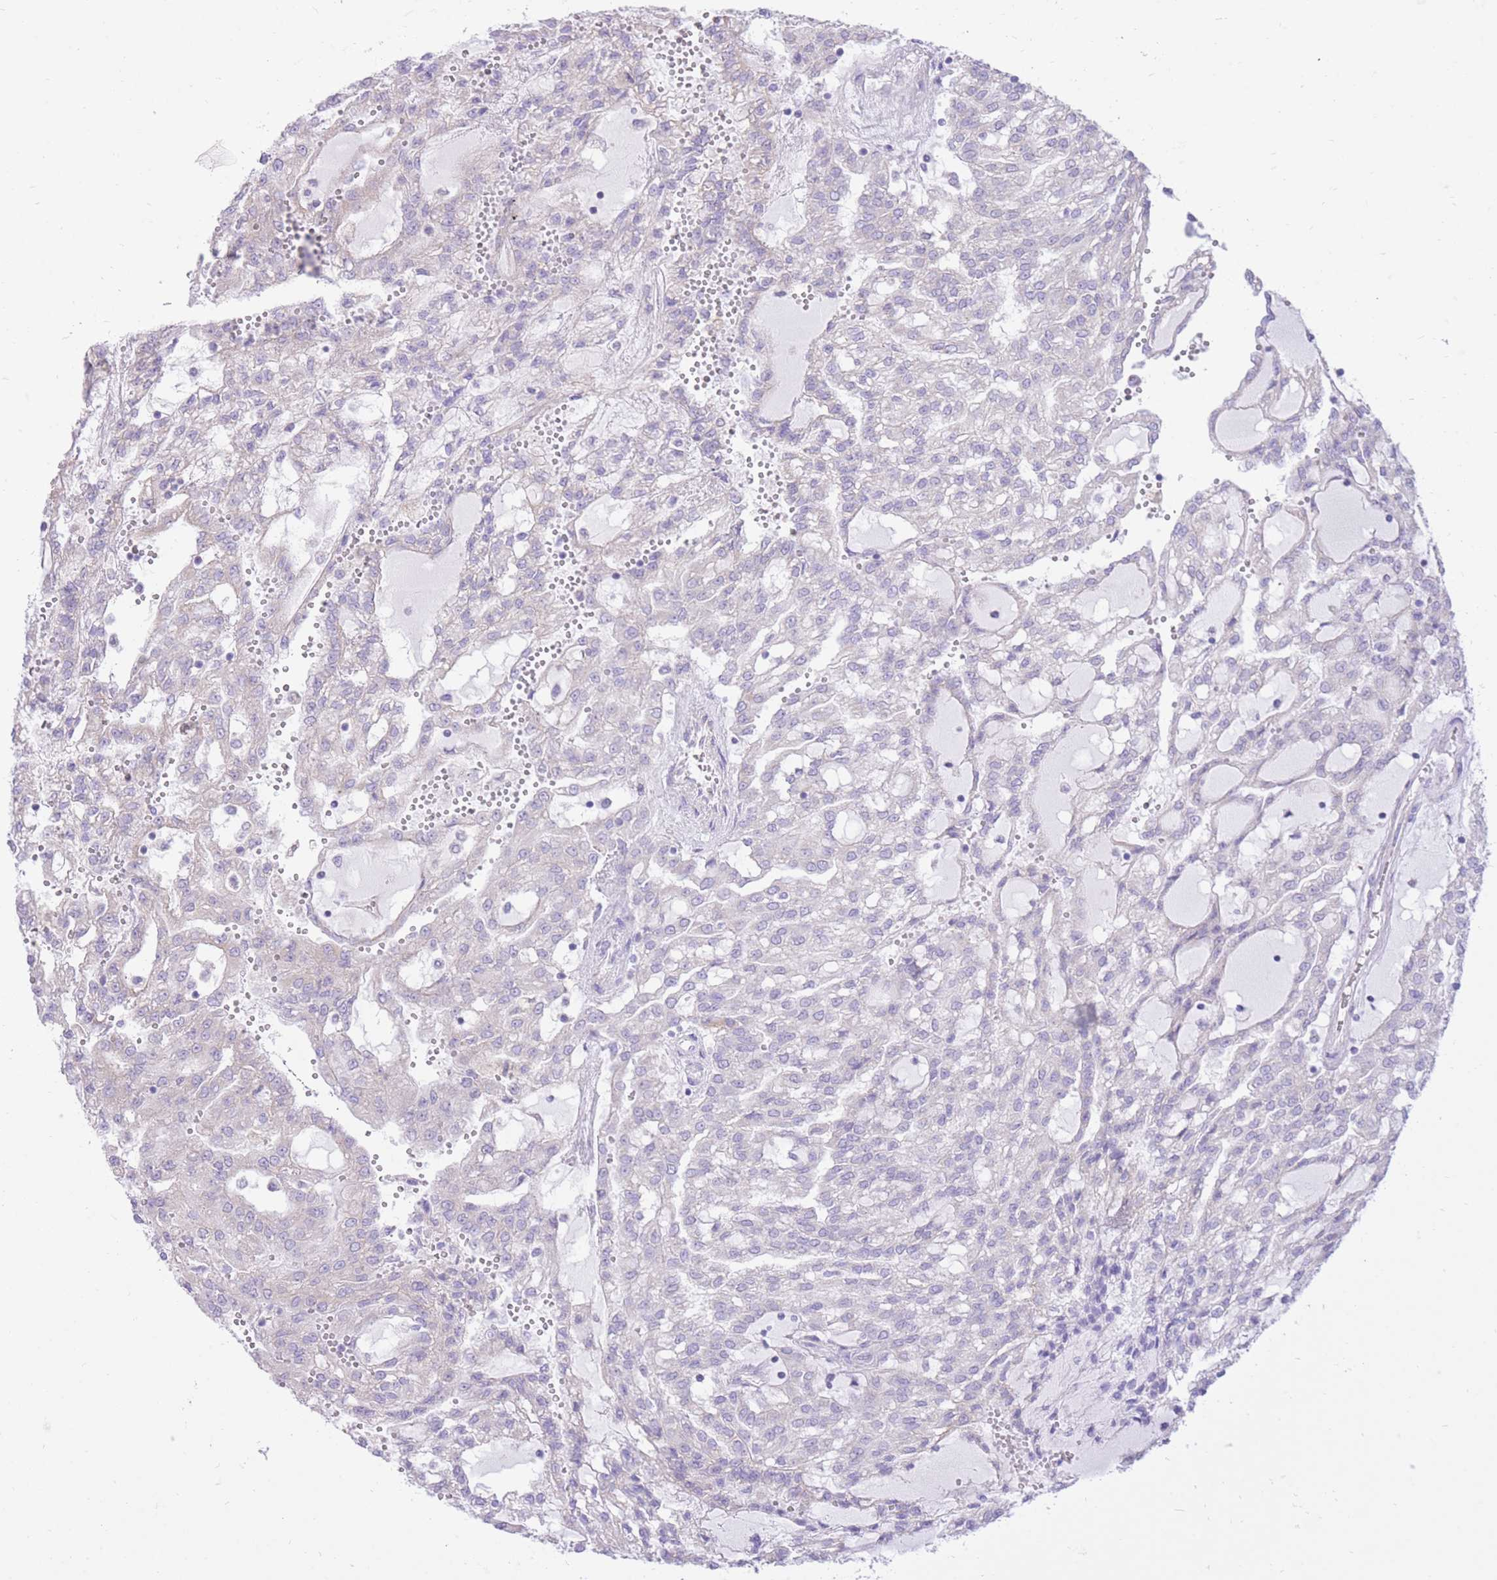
{"staining": {"intensity": "negative", "quantity": "none", "location": "none"}, "tissue": "renal cancer", "cell_type": "Tumor cells", "image_type": "cancer", "snomed": [{"axis": "morphology", "description": "Adenocarcinoma, NOS"}, {"axis": "topography", "description": "Kidney"}], "caption": "Immunohistochemistry (IHC) image of human adenocarcinoma (renal) stained for a protein (brown), which exhibits no staining in tumor cells. The staining is performed using DAB (3,3'-diaminobenzidine) brown chromogen with nuclei counter-stained in using hematoxylin.", "gene": "SLC4A4", "patient": {"sex": "male", "age": 63}}